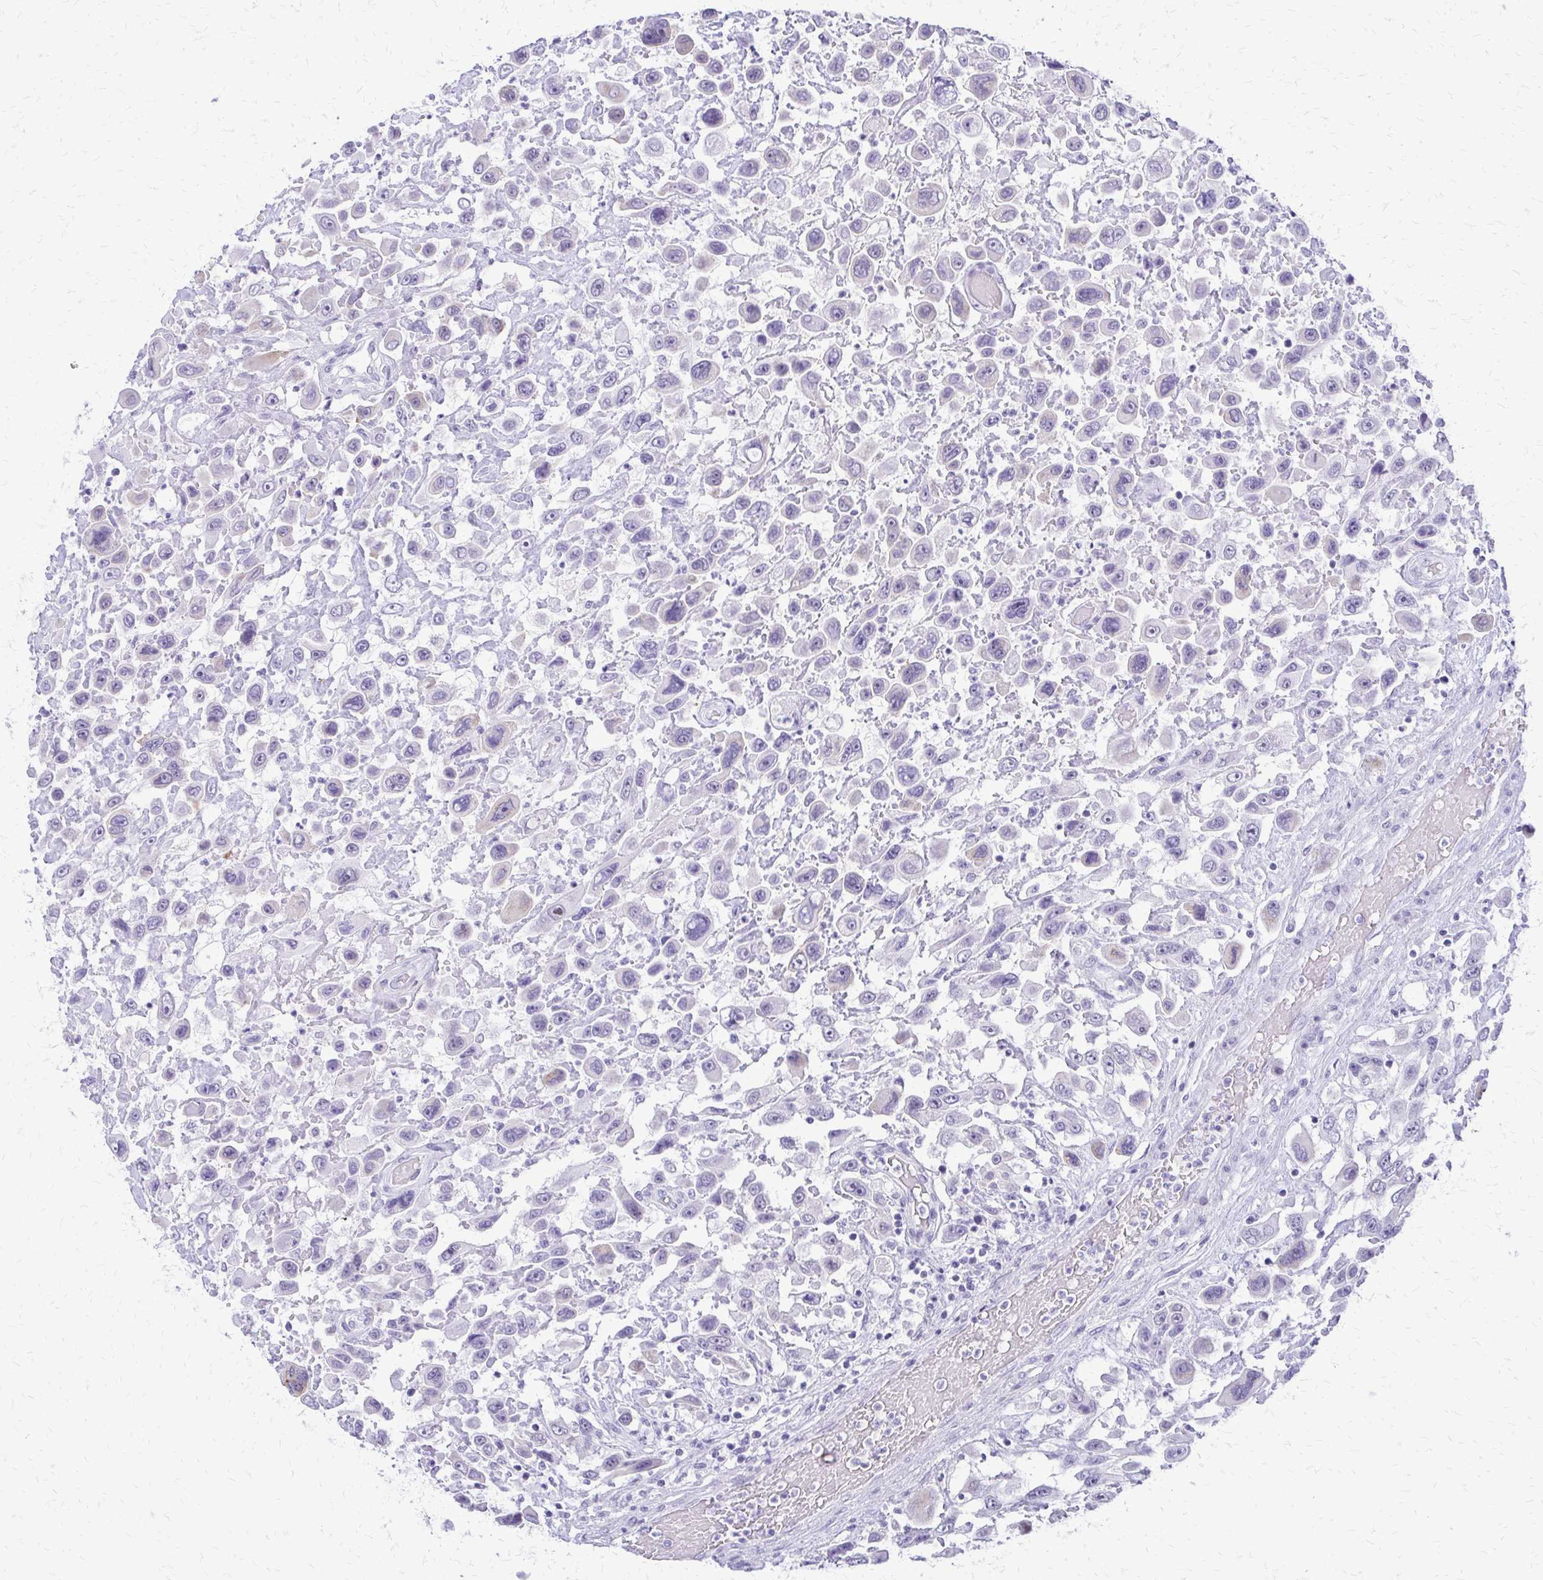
{"staining": {"intensity": "negative", "quantity": "none", "location": "none"}, "tissue": "urothelial cancer", "cell_type": "Tumor cells", "image_type": "cancer", "snomed": [{"axis": "morphology", "description": "Urothelial carcinoma, High grade"}, {"axis": "topography", "description": "Urinary bladder"}], "caption": "DAB (3,3'-diaminobenzidine) immunohistochemical staining of human urothelial cancer reveals no significant expression in tumor cells.", "gene": "FAM162B", "patient": {"sex": "male", "age": 53}}